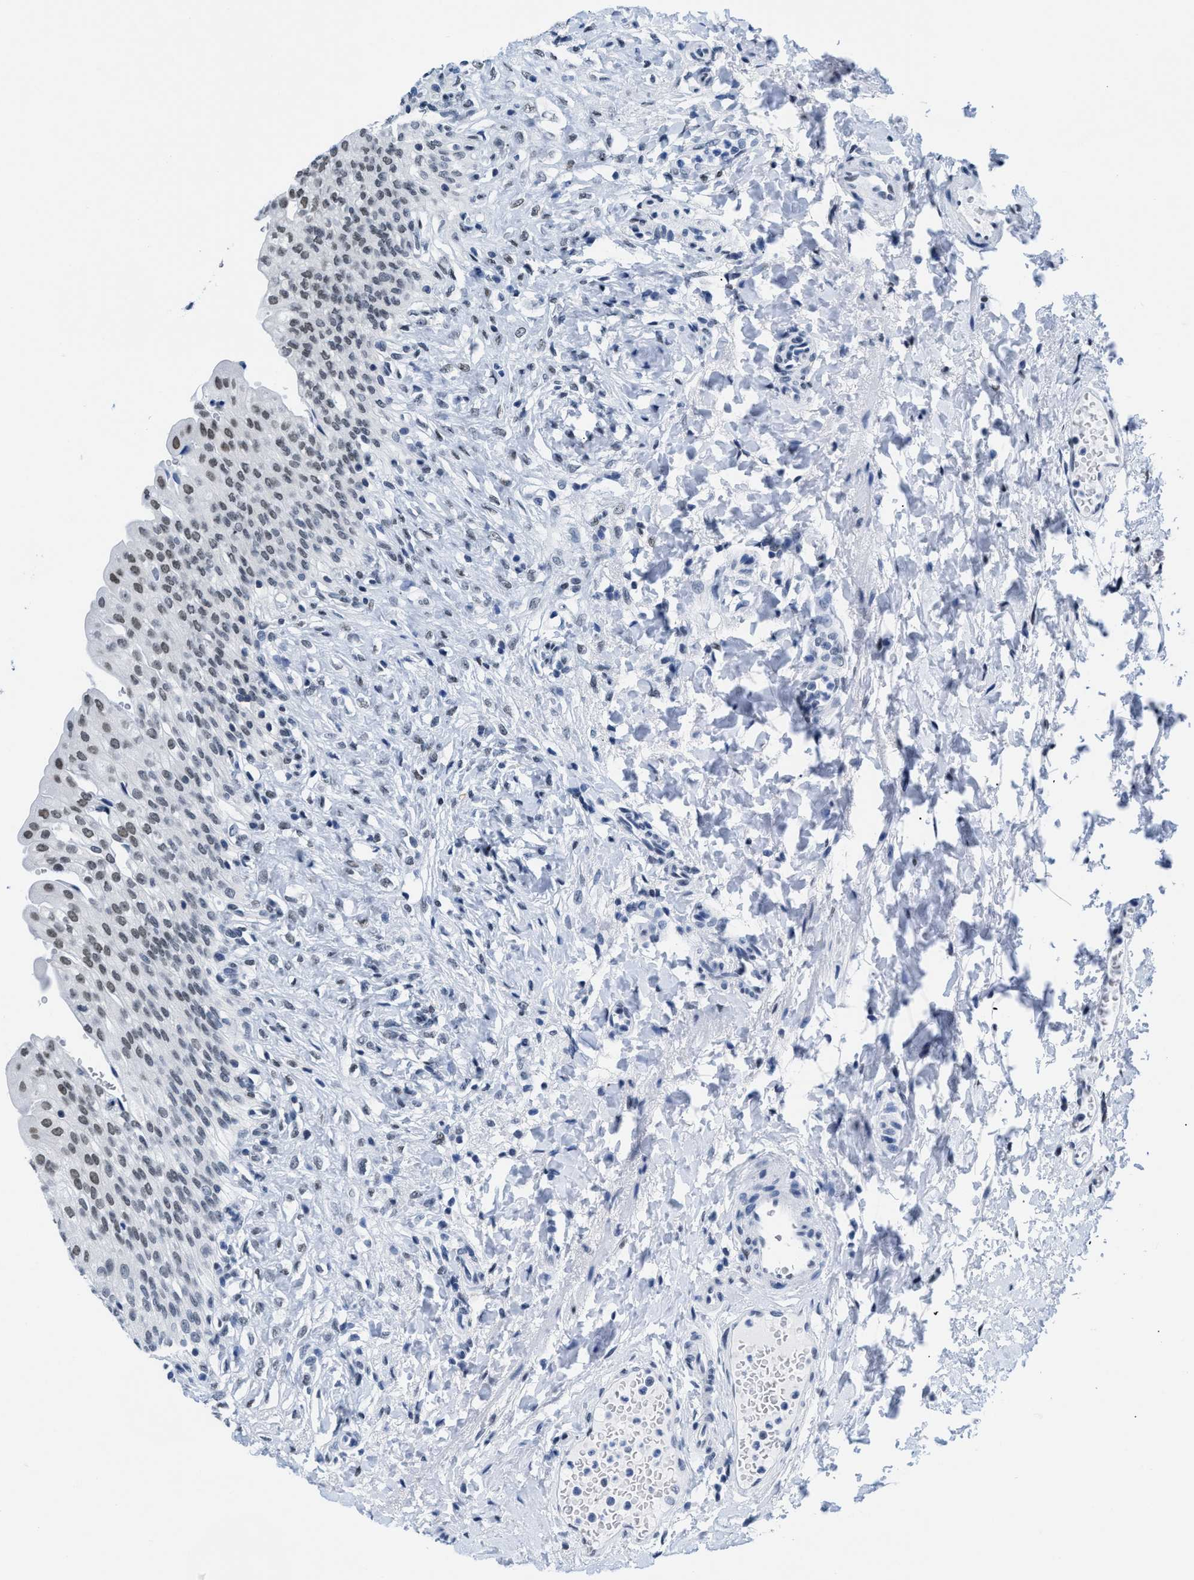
{"staining": {"intensity": "moderate", "quantity": "25%-75%", "location": "nuclear"}, "tissue": "urinary bladder", "cell_type": "Urothelial cells", "image_type": "normal", "snomed": [{"axis": "morphology", "description": "Urothelial carcinoma, High grade"}, {"axis": "topography", "description": "Urinary bladder"}], "caption": "Unremarkable urinary bladder displays moderate nuclear expression in about 25%-75% of urothelial cells (Stains: DAB (3,3'-diaminobenzidine) in brown, nuclei in blue, Microscopy: brightfield microscopy at high magnification)..", "gene": "CTBP1", "patient": {"sex": "male", "age": 46}}